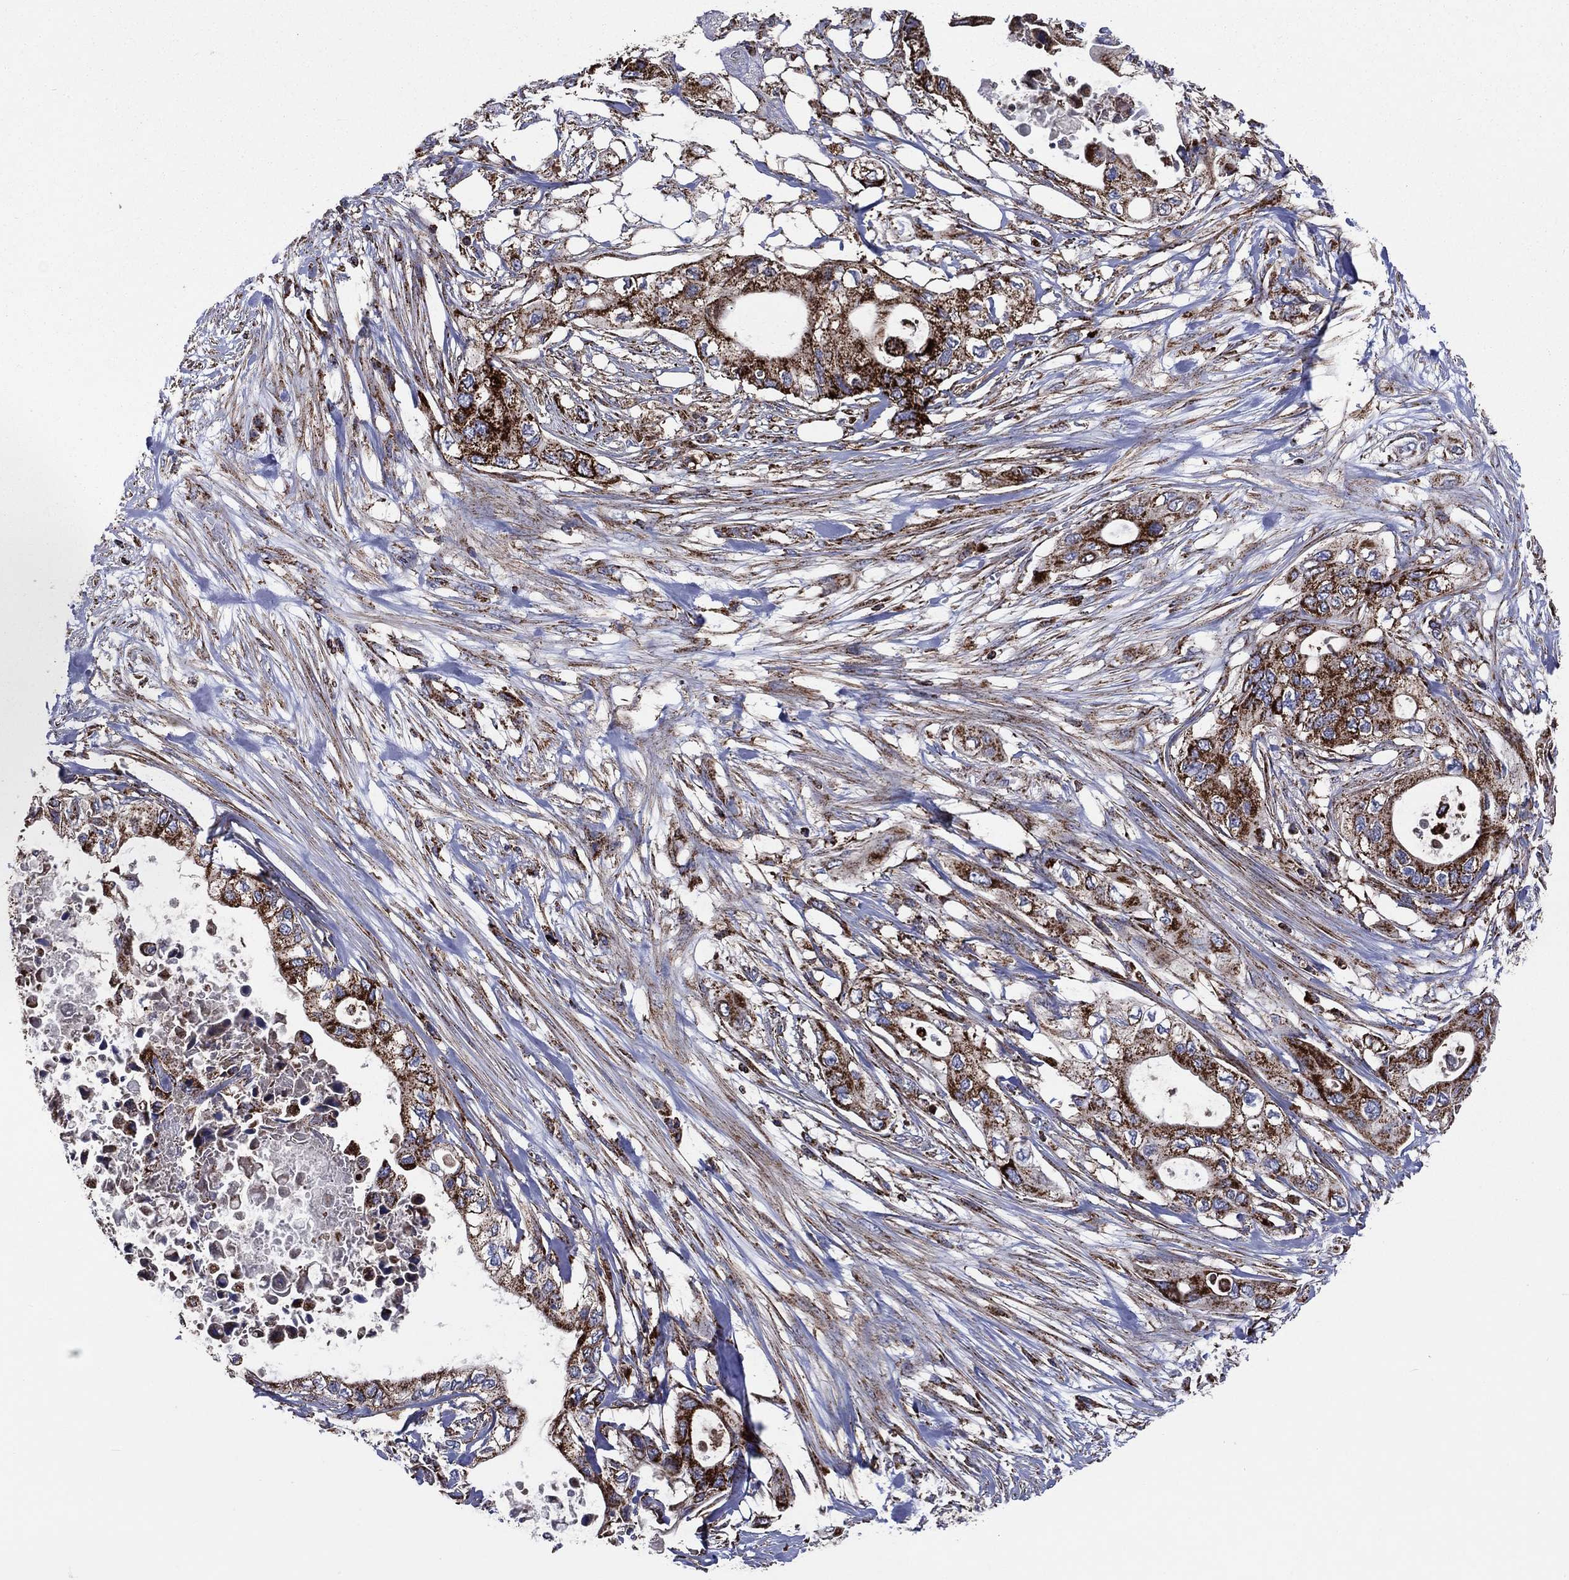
{"staining": {"intensity": "strong", "quantity": ">75%", "location": "cytoplasmic/membranous"}, "tissue": "pancreatic cancer", "cell_type": "Tumor cells", "image_type": "cancer", "snomed": [{"axis": "morphology", "description": "Adenocarcinoma, NOS"}, {"axis": "topography", "description": "Pancreas"}], "caption": "The image shows staining of adenocarcinoma (pancreatic), revealing strong cytoplasmic/membranous protein expression (brown color) within tumor cells. The staining is performed using DAB (3,3'-diaminobenzidine) brown chromogen to label protein expression. The nuclei are counter-stained blue using hematoxylin.", "gene": "ANKRD37", "patient": {"sex": "female", "age": 63}}